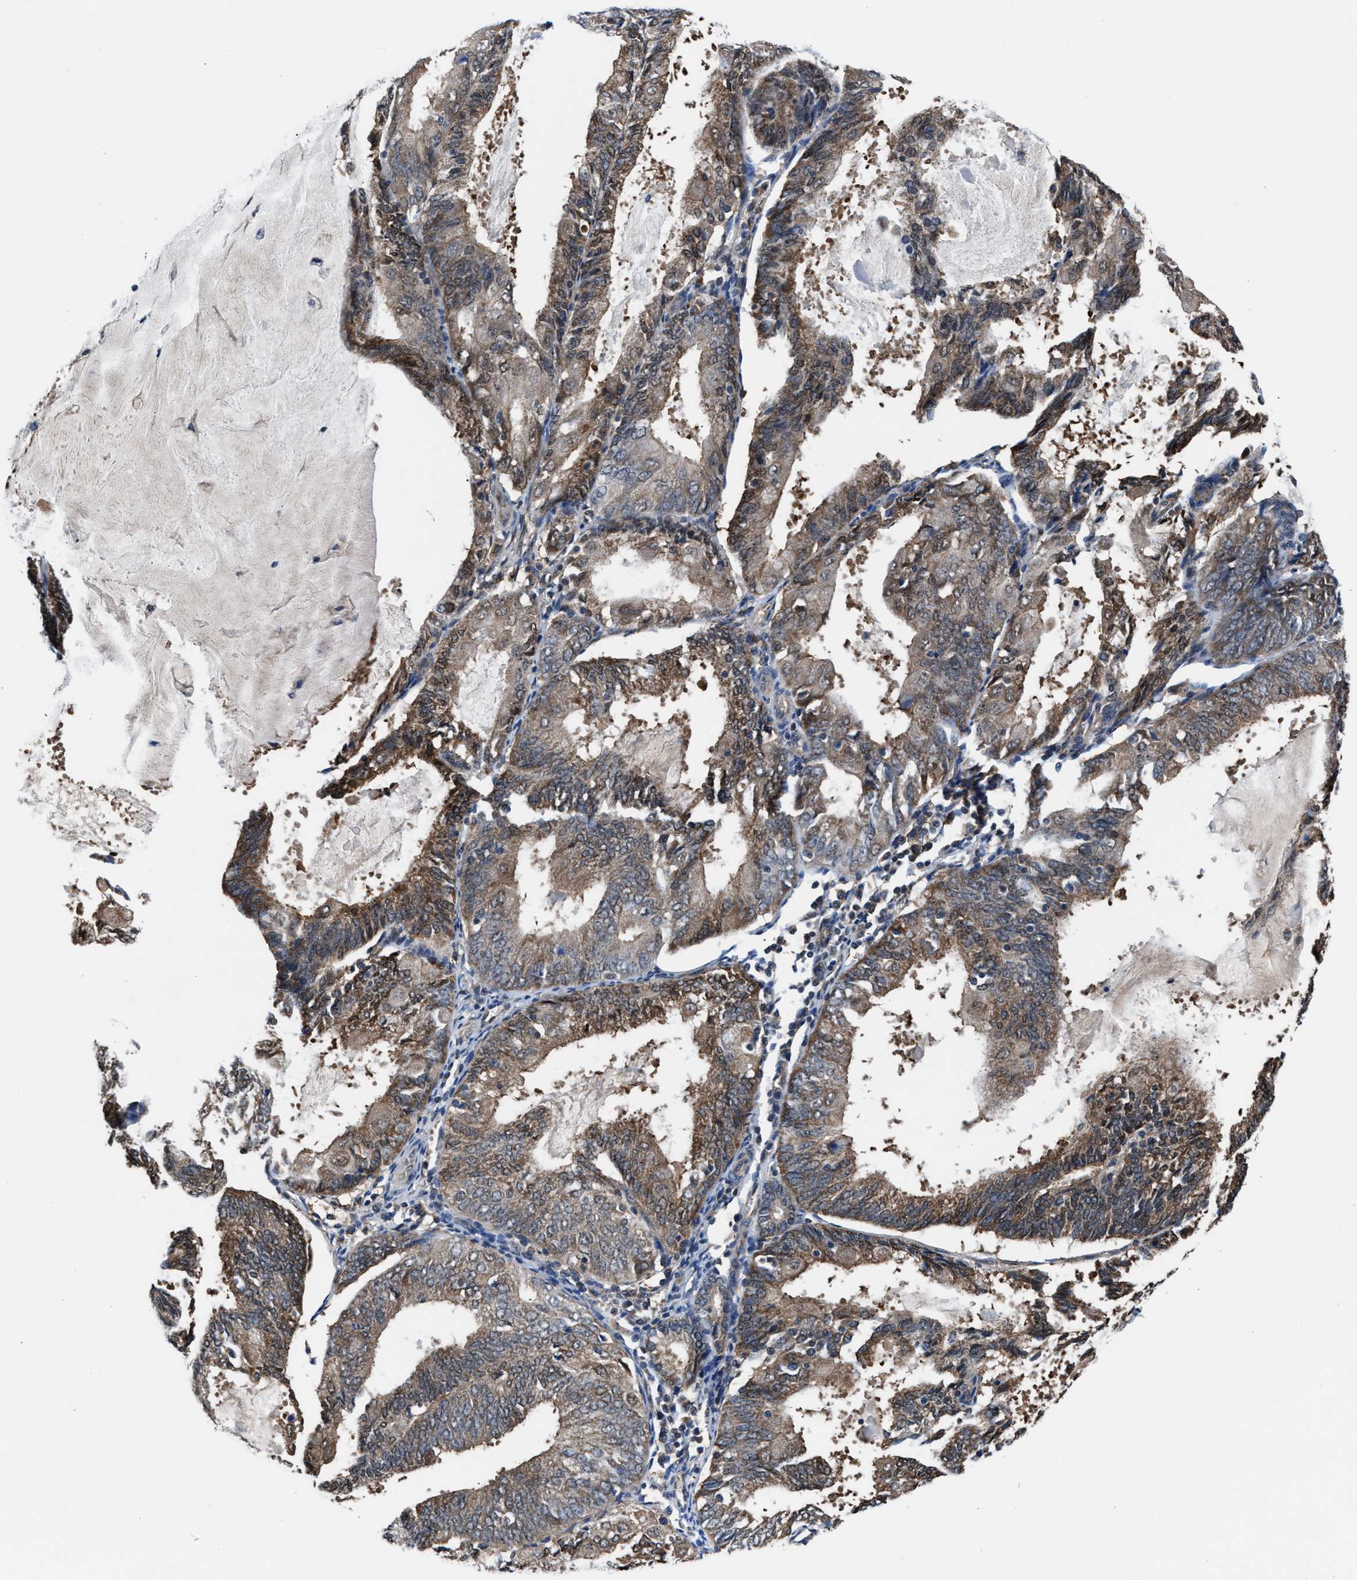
{"staining": {"intensity": "moderate", "quantity": ">75%", "location": "cytoplasmic/membranous"}, "tissue": "endometrial cancer", "cell_type": "Tumor cells", "image_type": "cancer", "snomed": [{"axis": "morphology", "description": "Adenocarcinoma, NOS"}, {"axis": "topography", "description": "Endometrium"}], "caption": "Adenocarcinoma (endometrial) was stained to show a protein in brown. There is medium levels of moderate cytoplasmic/membranous staining in approximately >75% of tumor cells. (DAB IHC, brown staining for protein, blue staining for nuclei).", "gene": "PRPSAP2", "patient": {"sex": "female", "age": 81}}